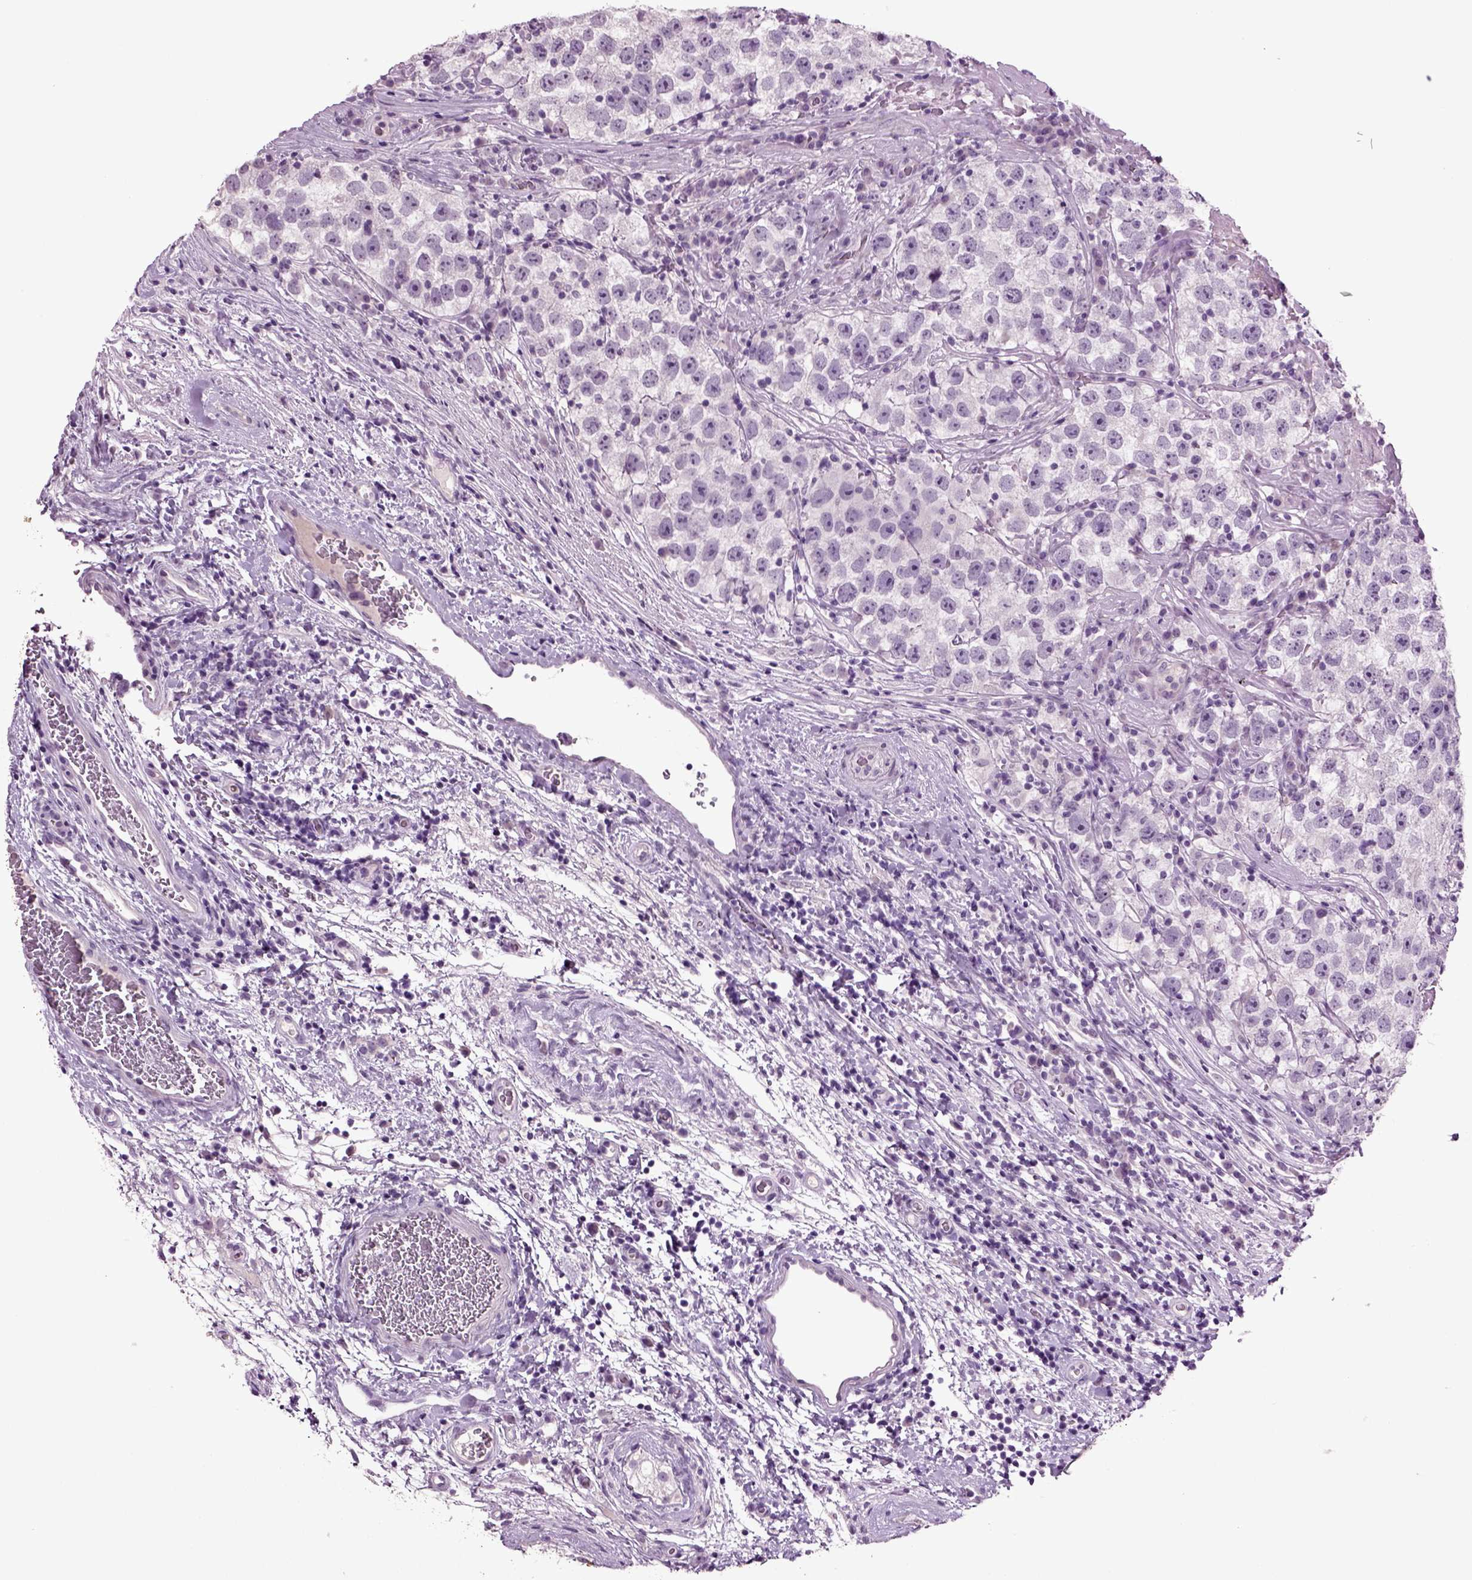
{"staining": {"intensity": "negative", "quantity": "none", "location": "none"}, "tissue": "testis cancer", "cell_type": "Tumor cells", "image_type": "cancer", "snomed": [{"axis": "morphology", "description": "Normal tissue, NOS"}, {"axis": "morphology", "description": "Seminoma, NOS"}, {"axis": "topography", "description": "Testis"}], "caption": "A high-resolution histopathology image shows immunohistochemistry staining of testis cancer, which demonstrates no significant expression in tumor cells.", "gene": "SLC17A6", "patient": {"sex": "male", "age": 31}}